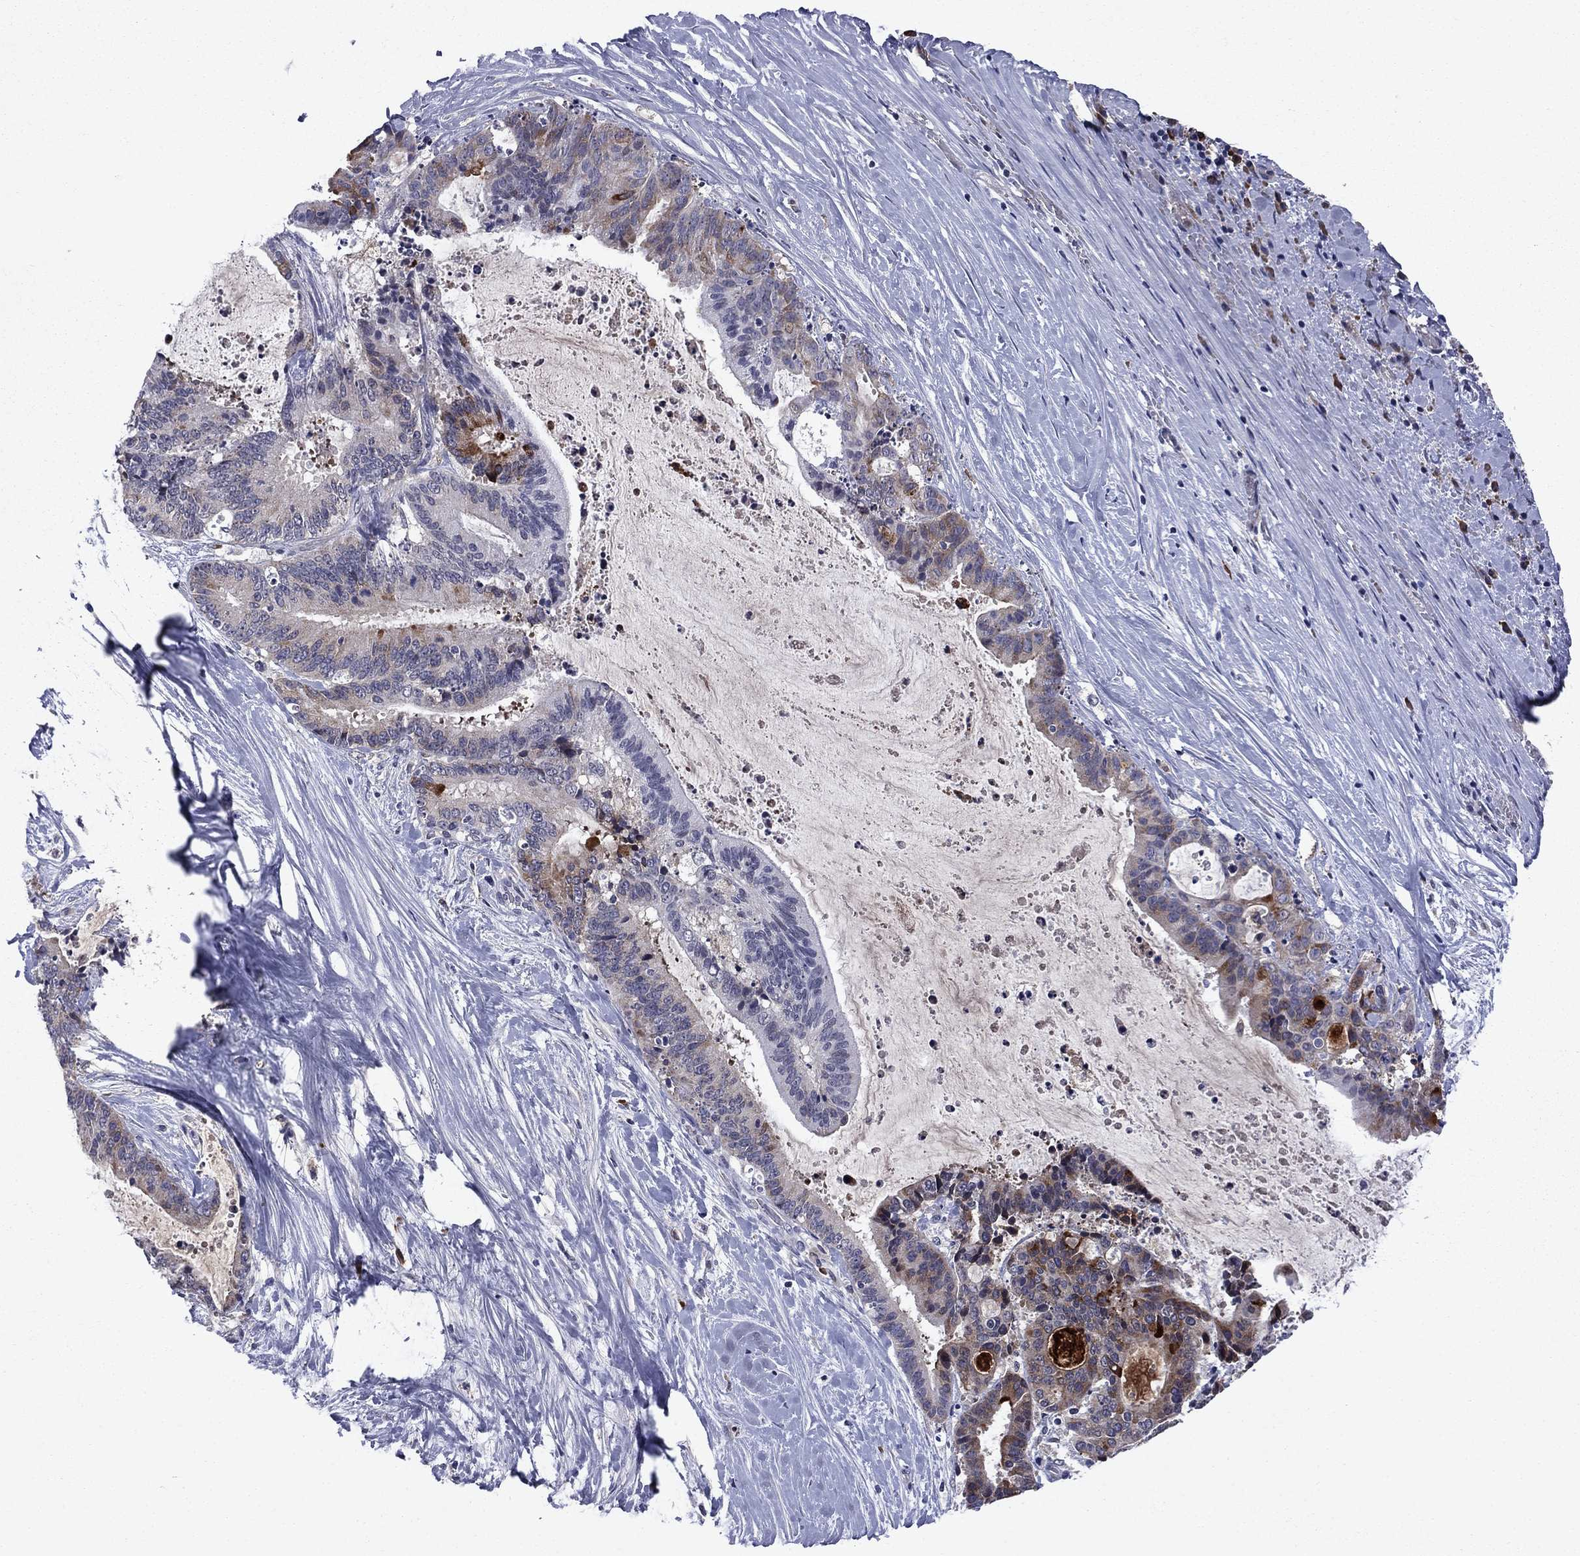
{"staining": {"intensity": "moderate", "quantity": "<25%", "location": "cytoplasmic/membranous"}, "tissue": "liver cancer", "cell_type": "Tumor cells", "image_type": "cancer", "snomed": [{"axis": "morphology", "description": "Cholangiocarcinoma"}, {"axis": "topography", "description": "Liver"}], "caption": "Immunohistochemistry (DAB (3,3'-diaminobenzidine)) staining of liver cancer demonstrates moderate cytoplasmic/membranous protein staining in approximately <25% of tumor cells.", "gene": "ECM1", "patient": {"sex": "female", "age": 73}}